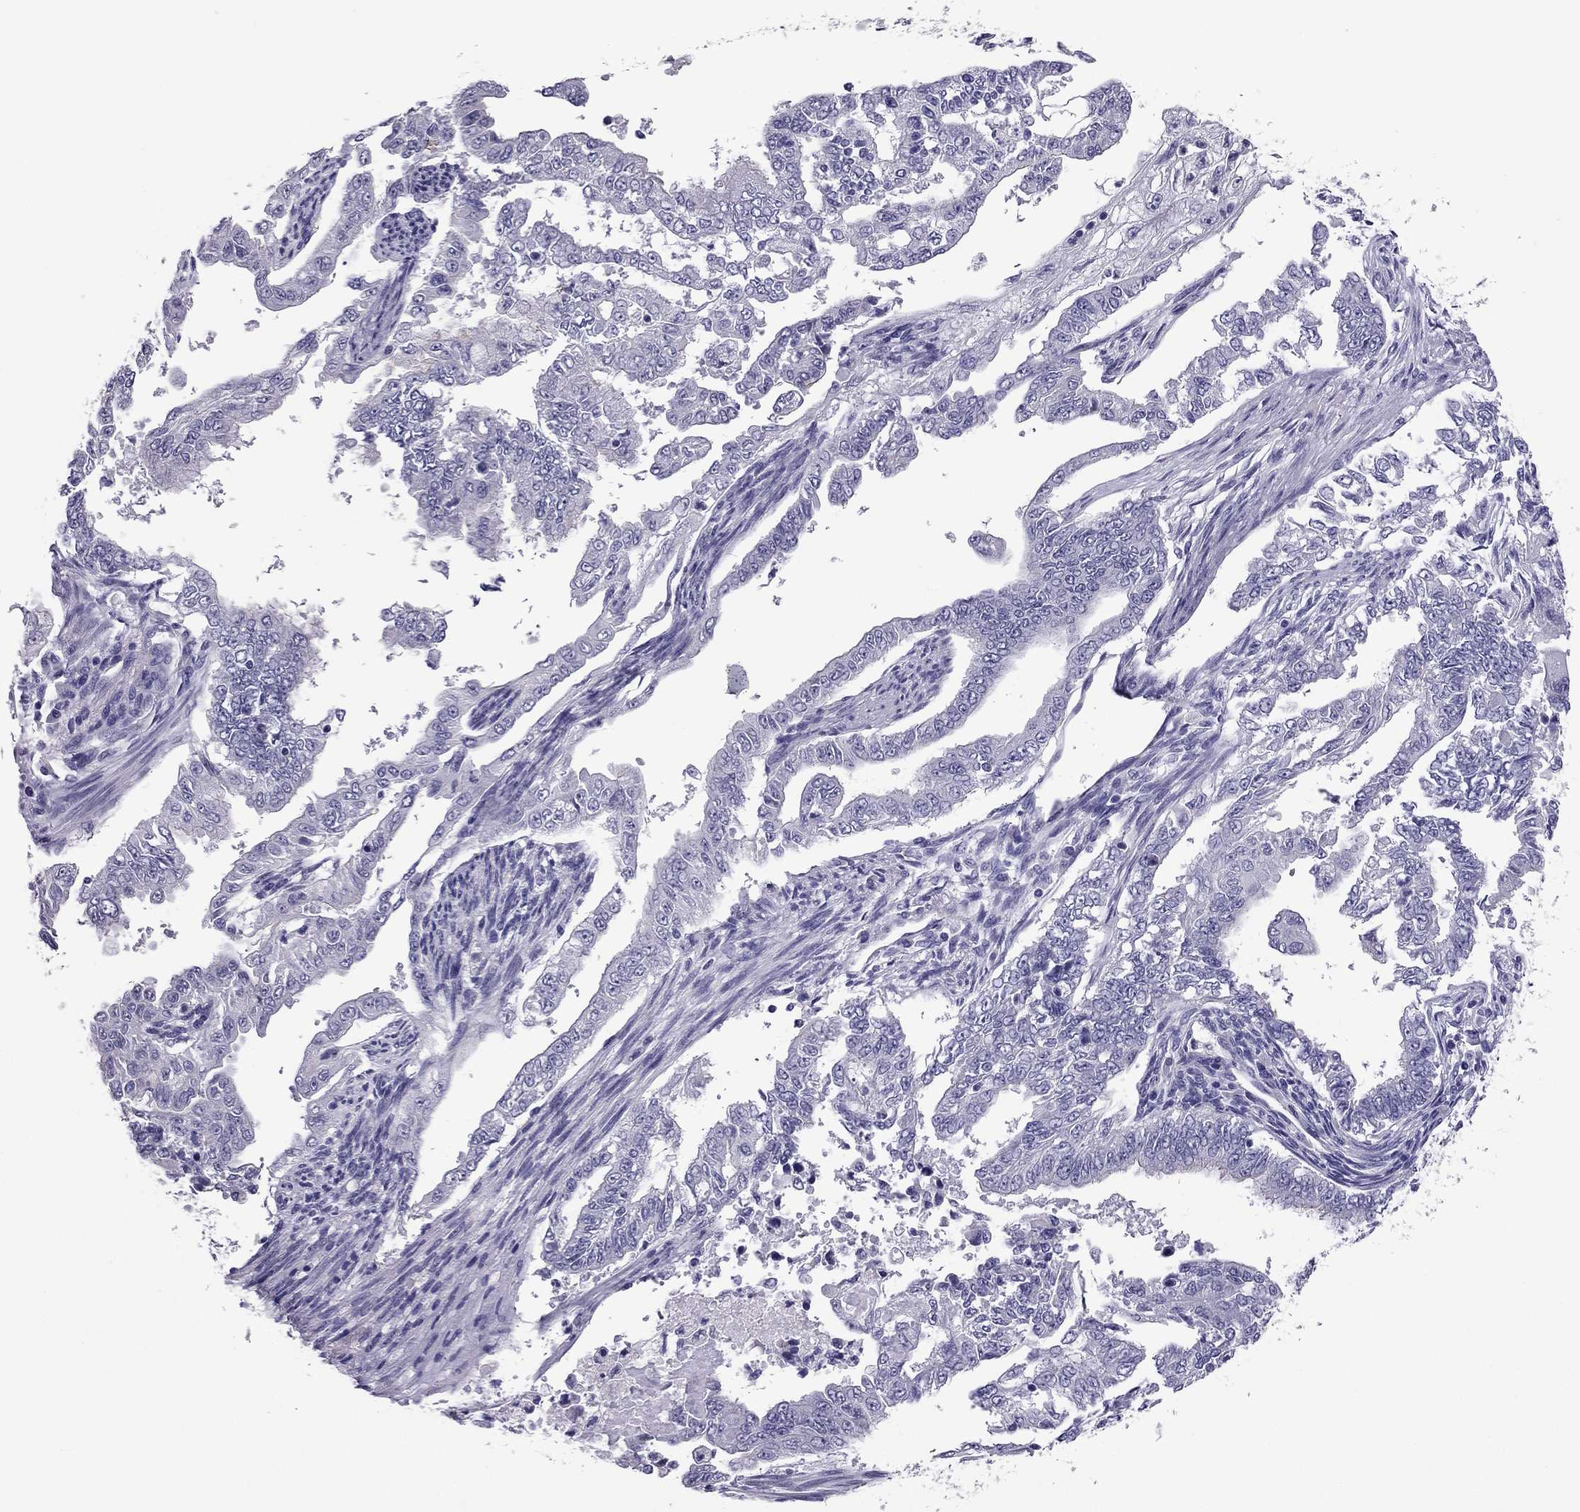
{"staining": {"intensity": "negative", "quantity": "none", "location": "none"}, "tissue": "endometrial cancer", "cell_type": "Tumor cells", "image_type": "cancer", "snomed": [{"axis": "morphology", "description": "Adenocarcinoma, NOS"}, {"axis": "topography", "description": "Uterus"}], "caption": "This is an IHC histopathology image of endometrial adenocarcinoma. There is no expression in tumor cells.", "gene": "PDE6A", "patient": {"sex": "female", "age": 59}}